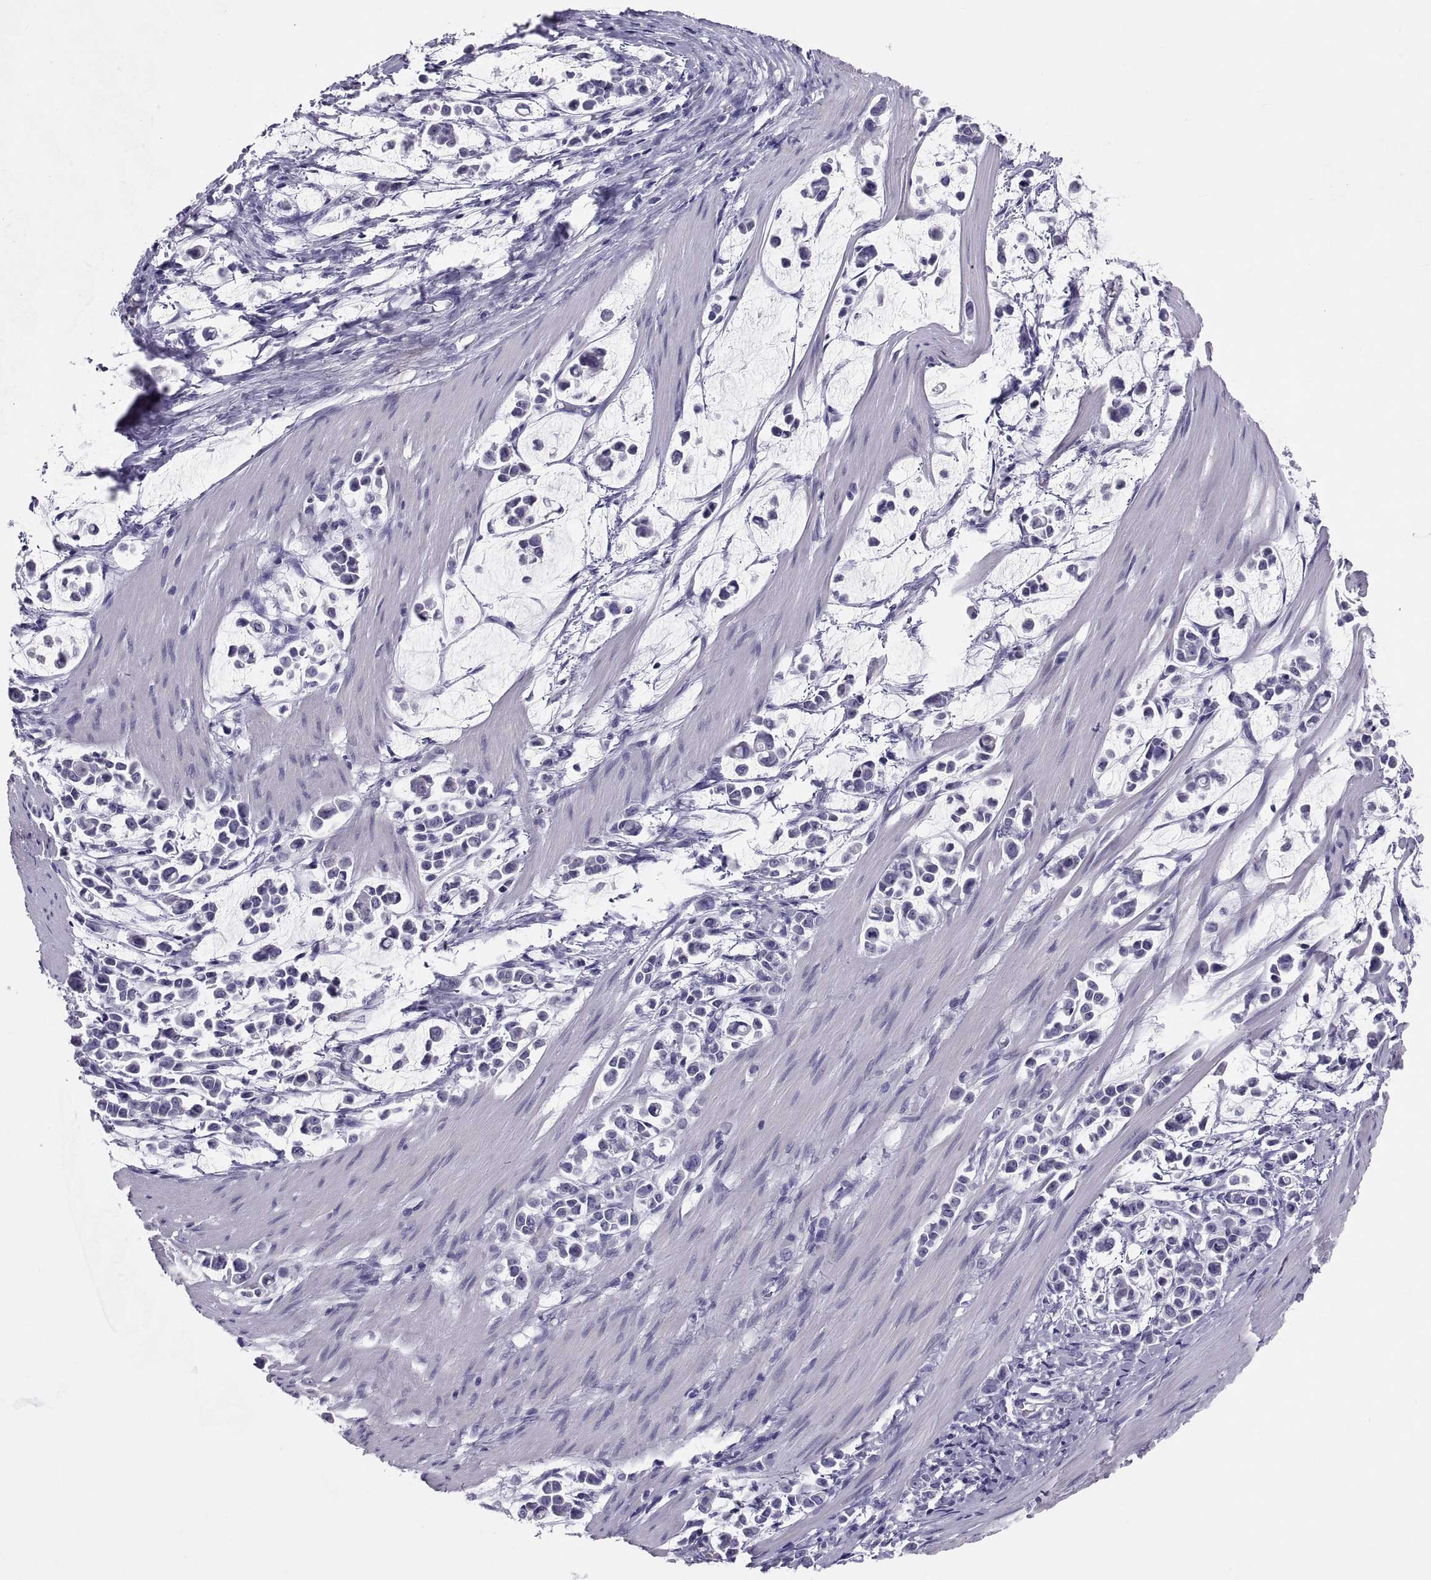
{"staining": {"intensity": "negative", "quantity": "none", "location": "none"}, "tissue": "stomach cancer", "cell_type": "Tumor cells", "image_type": "cancer", "snomed": [{"axis": "morphology", "description": "Adenocarcinoma, NOS"}, {"axis": "topography", "description": "Stomach"}], "caption": "Image shows no significant protein staining in tumor cells of adenocarcinoma (stomach).", "gene": "FAM170A", "patient": {"sex": "male", "age": 82}}